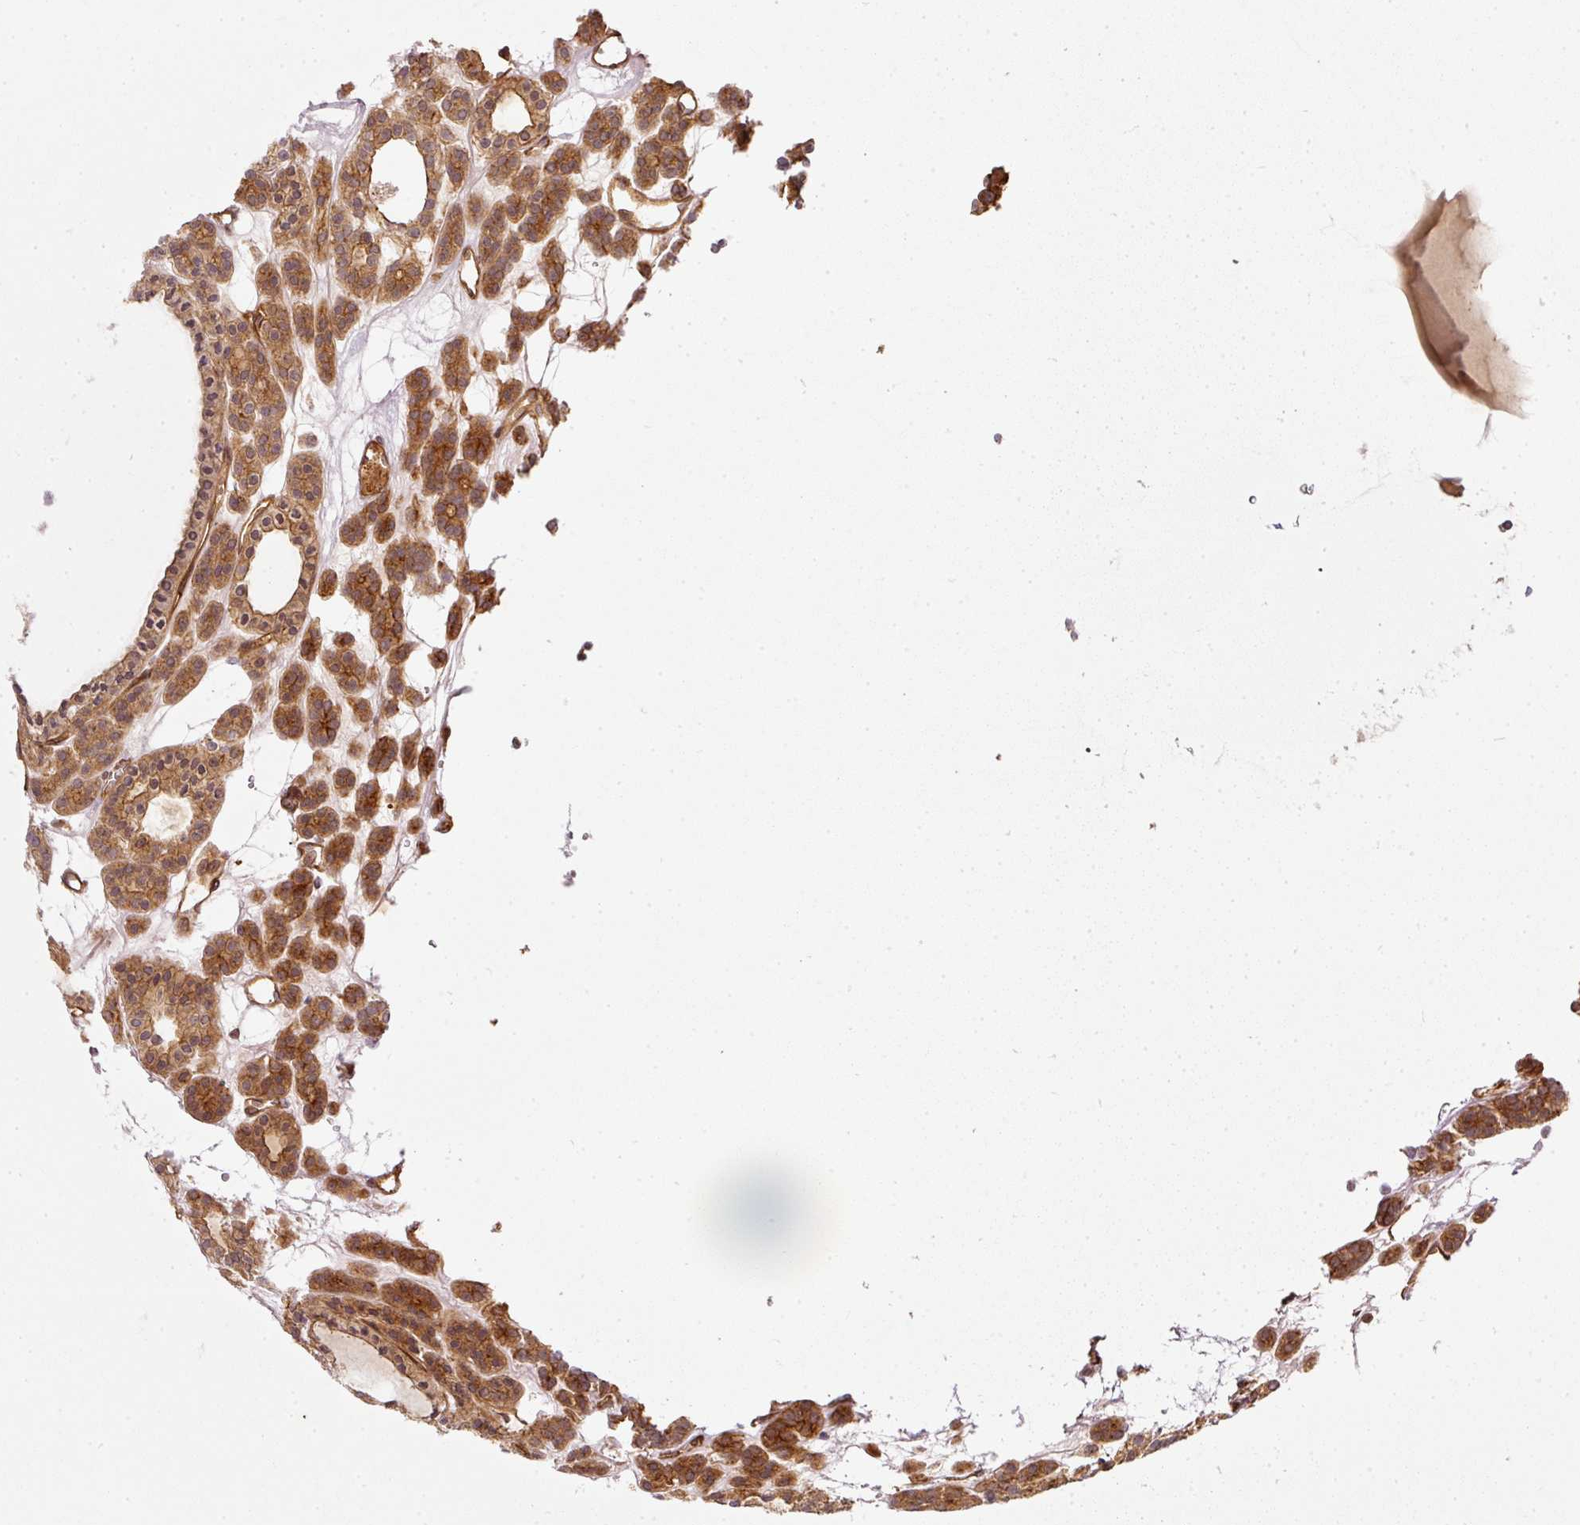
{"staining": {"intensity": "moderate", "quantity": ">75%", "location": "cytoplasmic/membranous"}, "tissue": "thyroid cancer", "cell_type": "Tumor cells", "image_type": "cancer", "snomed": [{"axis": "morphology", "description": "Follicular adenoma carcinoma, NOS"}, {"axis": "topography", "description": "Thyroid gland"}], "caption": "Thyroid cancer stained with immunohistochemistry (IHC) demonstrates moderate cytoplasmic/membranous staining in about >75% of tumor cells. (DAB IHC, brown staining for protein, blue staining for nuclei).", "gene": "MIF4GD", "patient": {"sex": "female", "age": 63}}